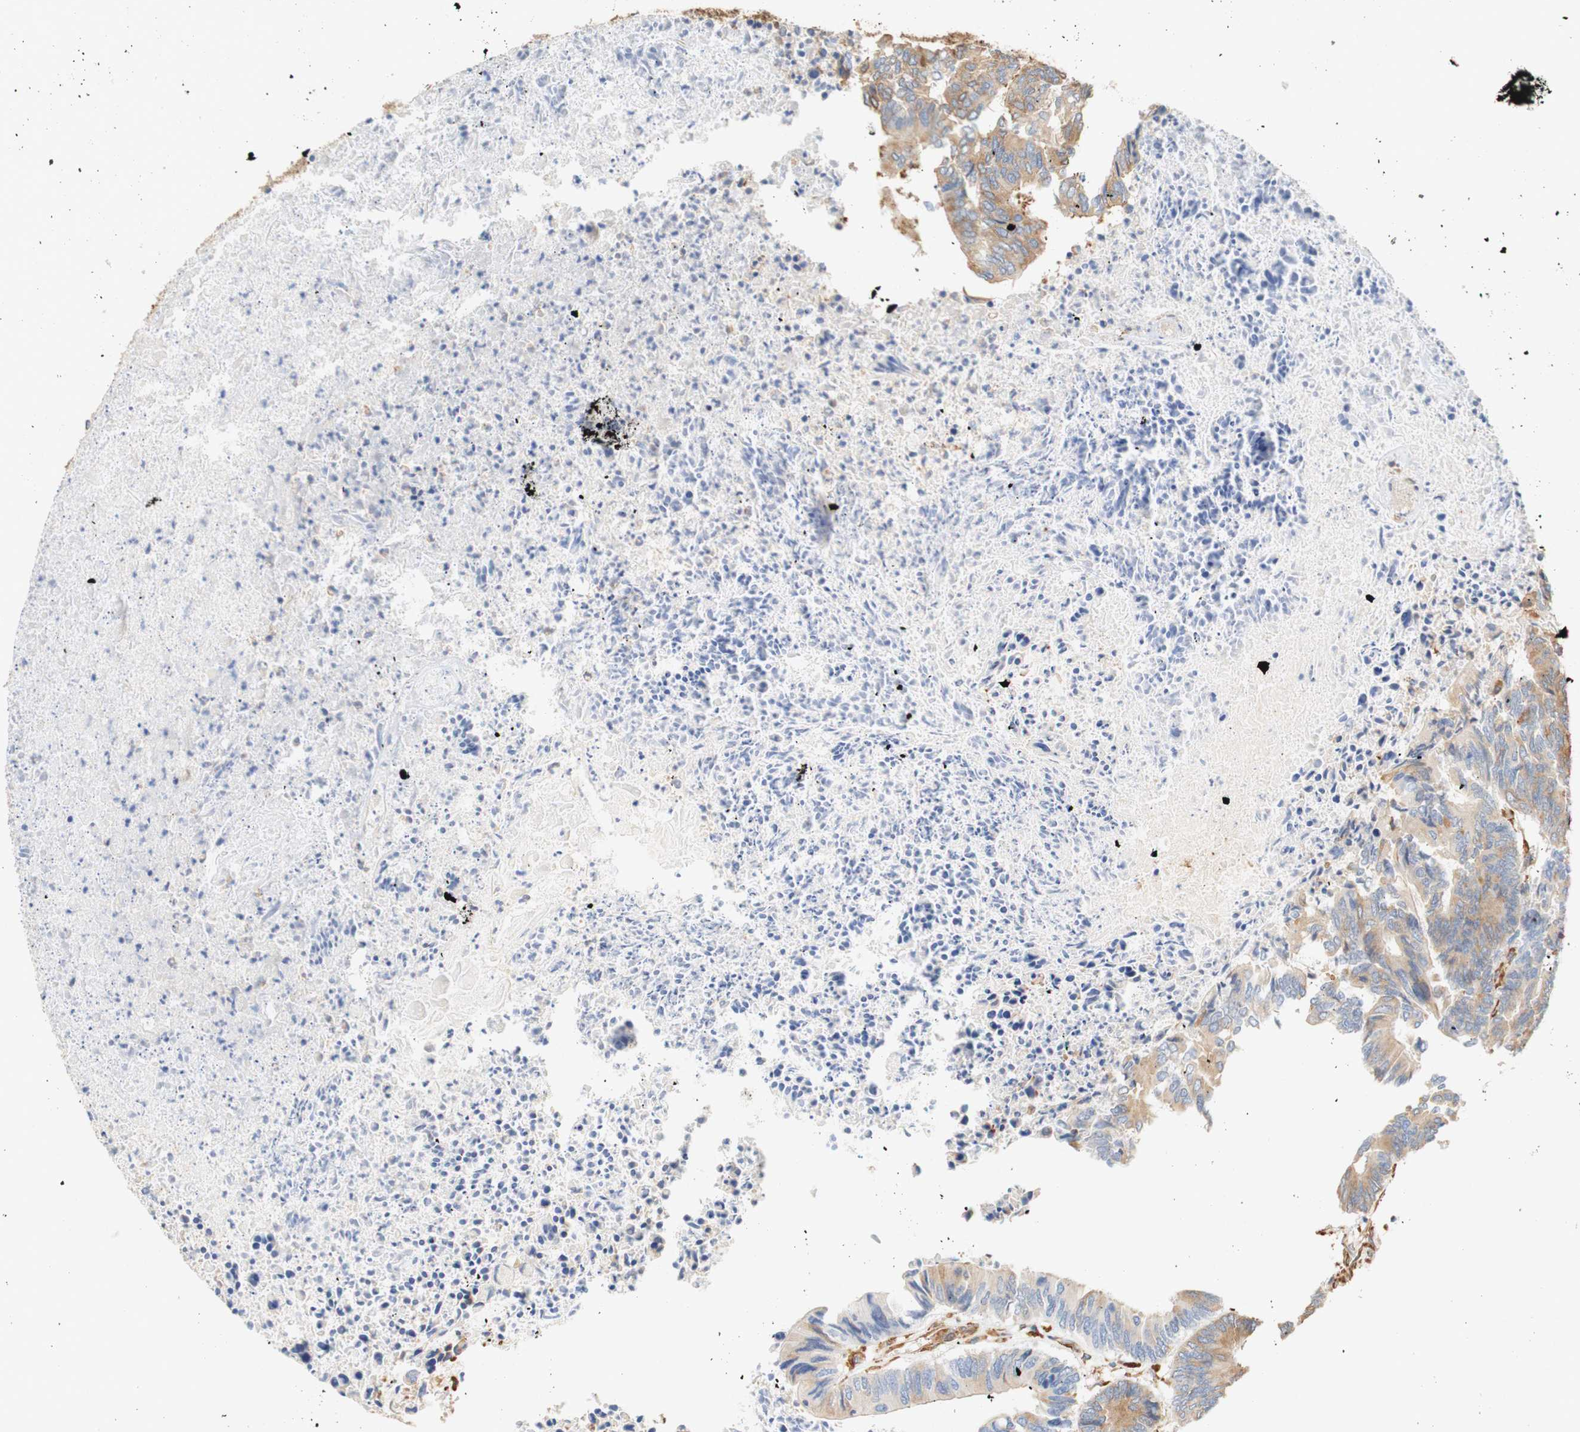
{"staining": {"intensity": "moderate", "quantity": ">75%", "location": "cytoplasmic/membranous"}, "tissue": "colorectal cancer", "cell_type": "Tumor cells", "image_type": "cancer", "snomed": [{"axis": "morphology", "description": "Adenocarcinoma, NOS"}, {"axis": "topography", "description": "Rectum"}], "caption": "Immunohistochemical staining of adenocarcinoma (colorectal) reveals moderate cytoplasmic/membranous protein positivity in approximately >75% of tumor cells. Using DAB (brown) and hematoxylin (blue) stains, captured at high magnification using brightfield microscopy.", "gene": "EIF2AK4", "patient": {"sex": "male", "age": 63}}